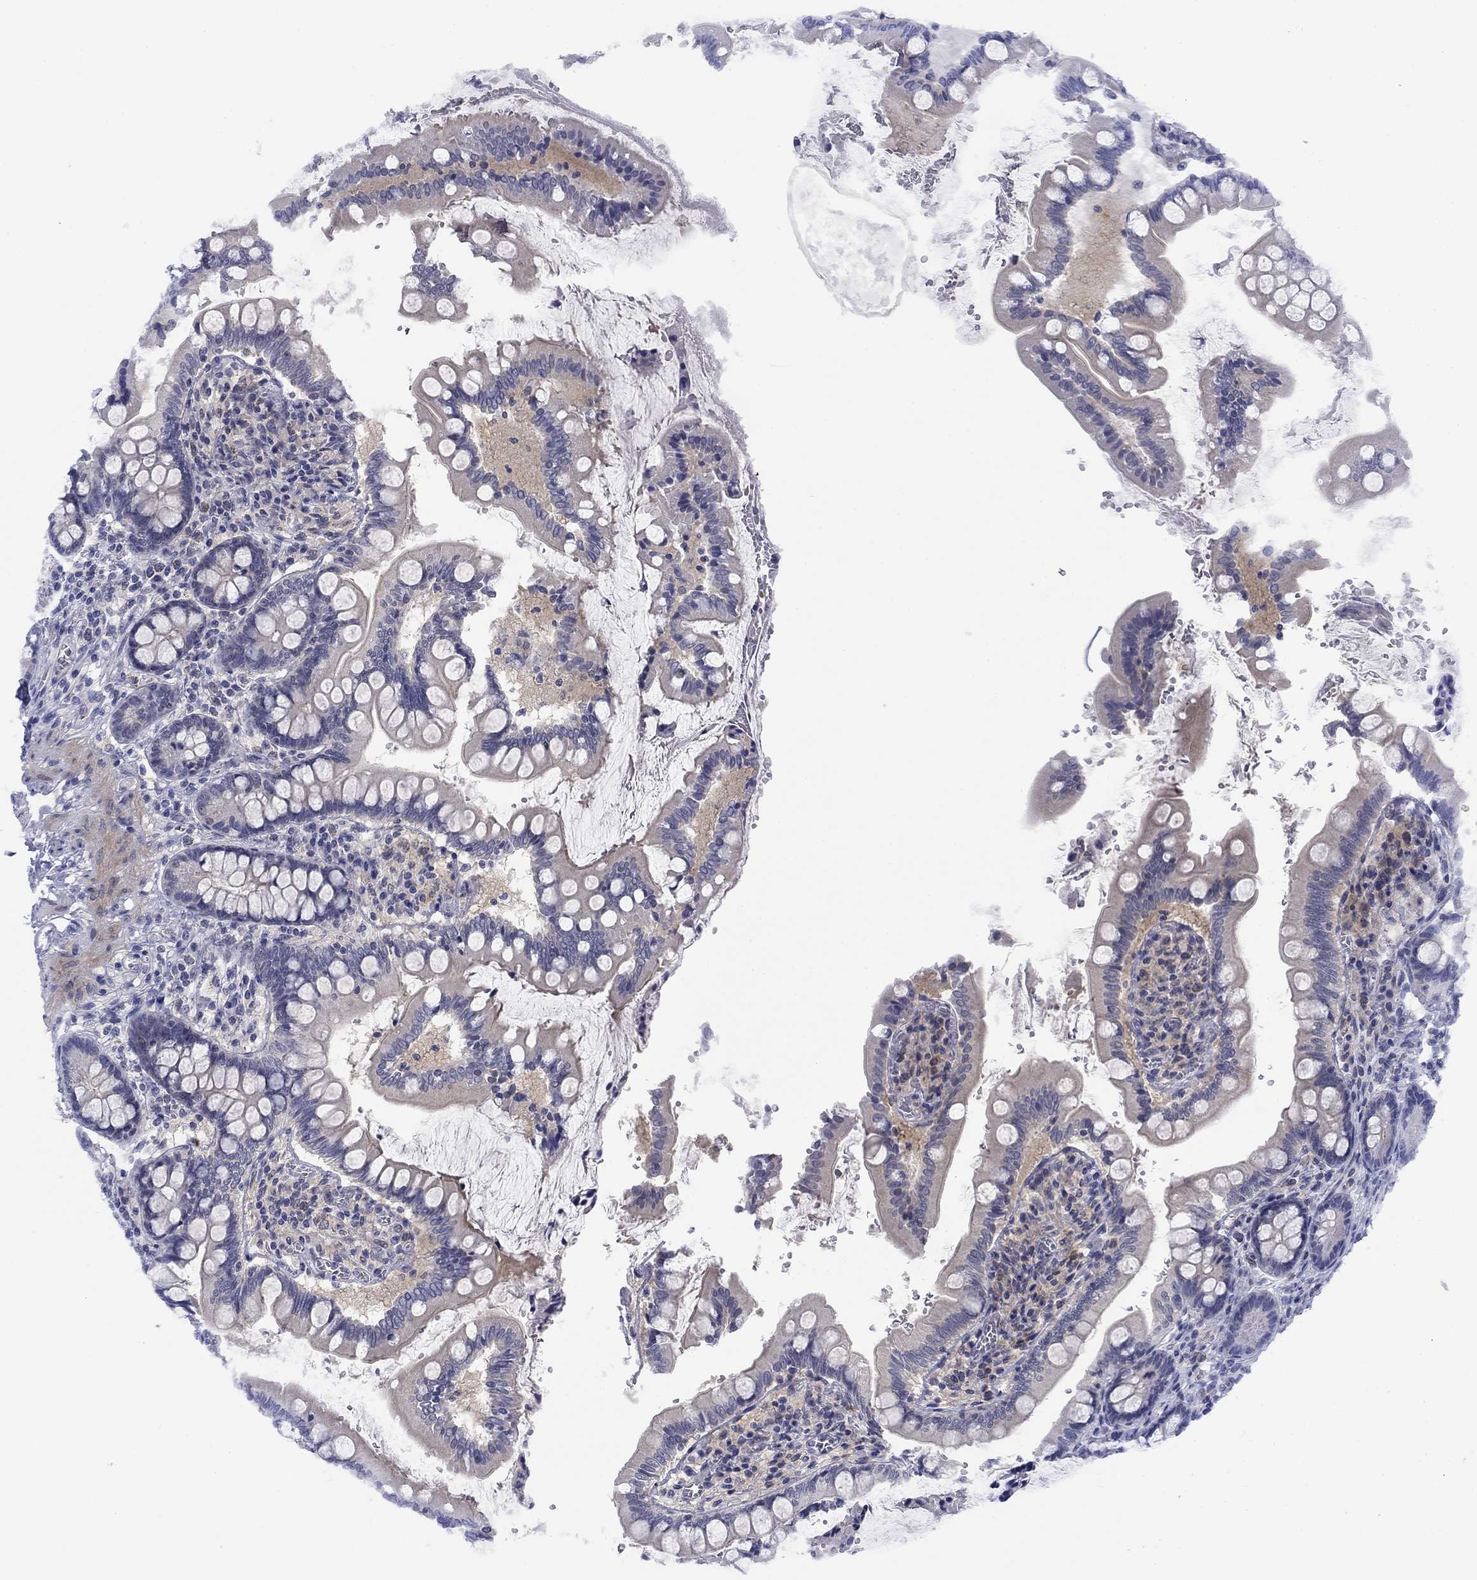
{"staining": {"intensity": "weak", "quantity": "<25%", "location": "cytoplasmic/membranous"}, "tissue": "small intestine", "cell_type": "Glandular cells", "image_type": "normal", "snomed": [{"axis": "morphology", "description": "Normal tissue, NOS"}, {"axis": "topography", "description": "Small intestine"}], "caption": "The immunohistochemistry (IHC) image has no significant expression in glandular cells of small intestine.", "gene": "TIGD4", "patient": {"sex": "female", "age": 56}}